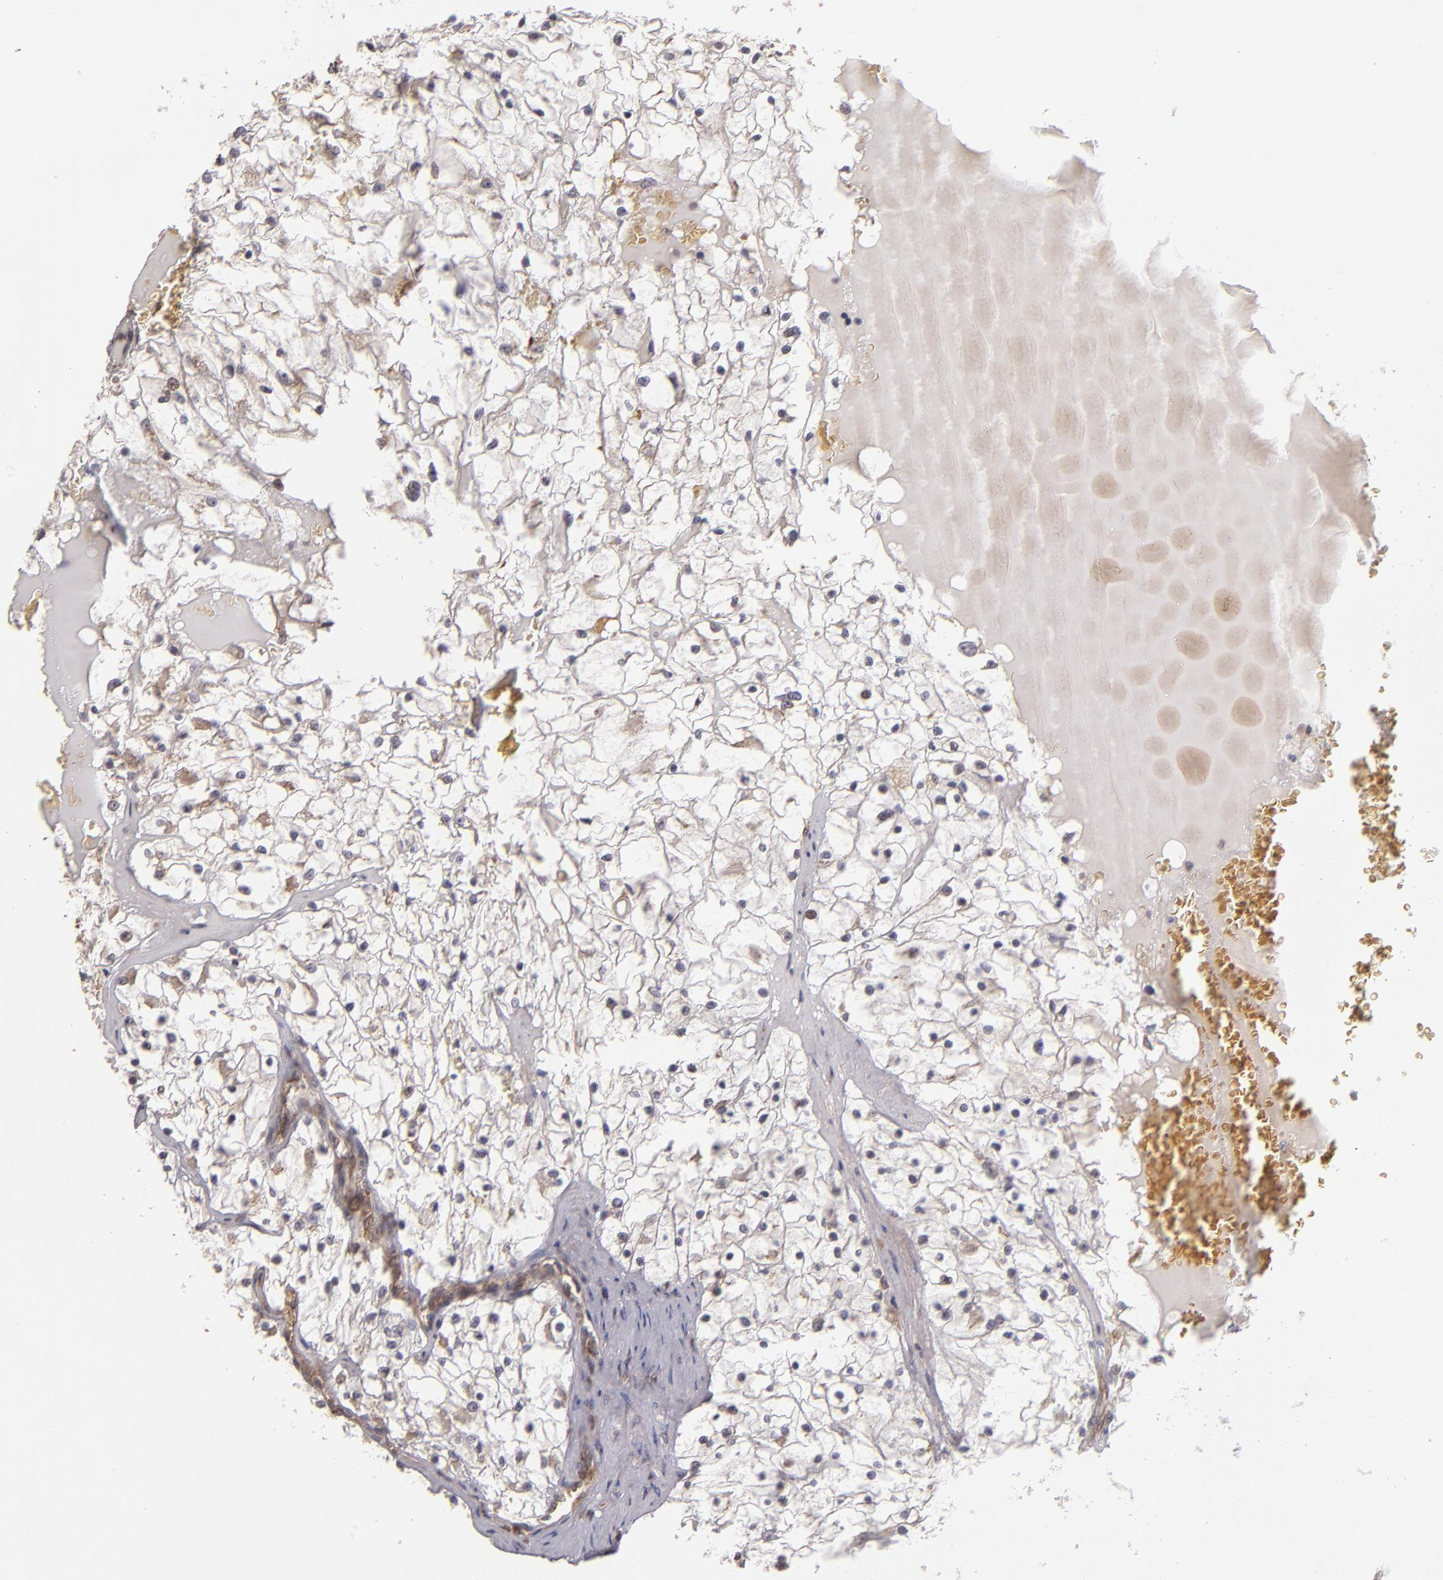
{"staining": {"intensity": "weak", "quantity": "<25%", "location": "cytoplasmic/membranous"}, "tissue": "renal cancer", "cell_type": "Tumor cells", "image_type": "cancer", "snomed": [{"axis": "morphology", "description": "Adenocarcinoma, NOS"}, {"axis": "topography", "description": "Kidney"}], "caption": "Tumor cells are negative for brown protein staining in renal cancer.", "gene": "CASP1", "patient": {"sex": "male", "age": 61}}